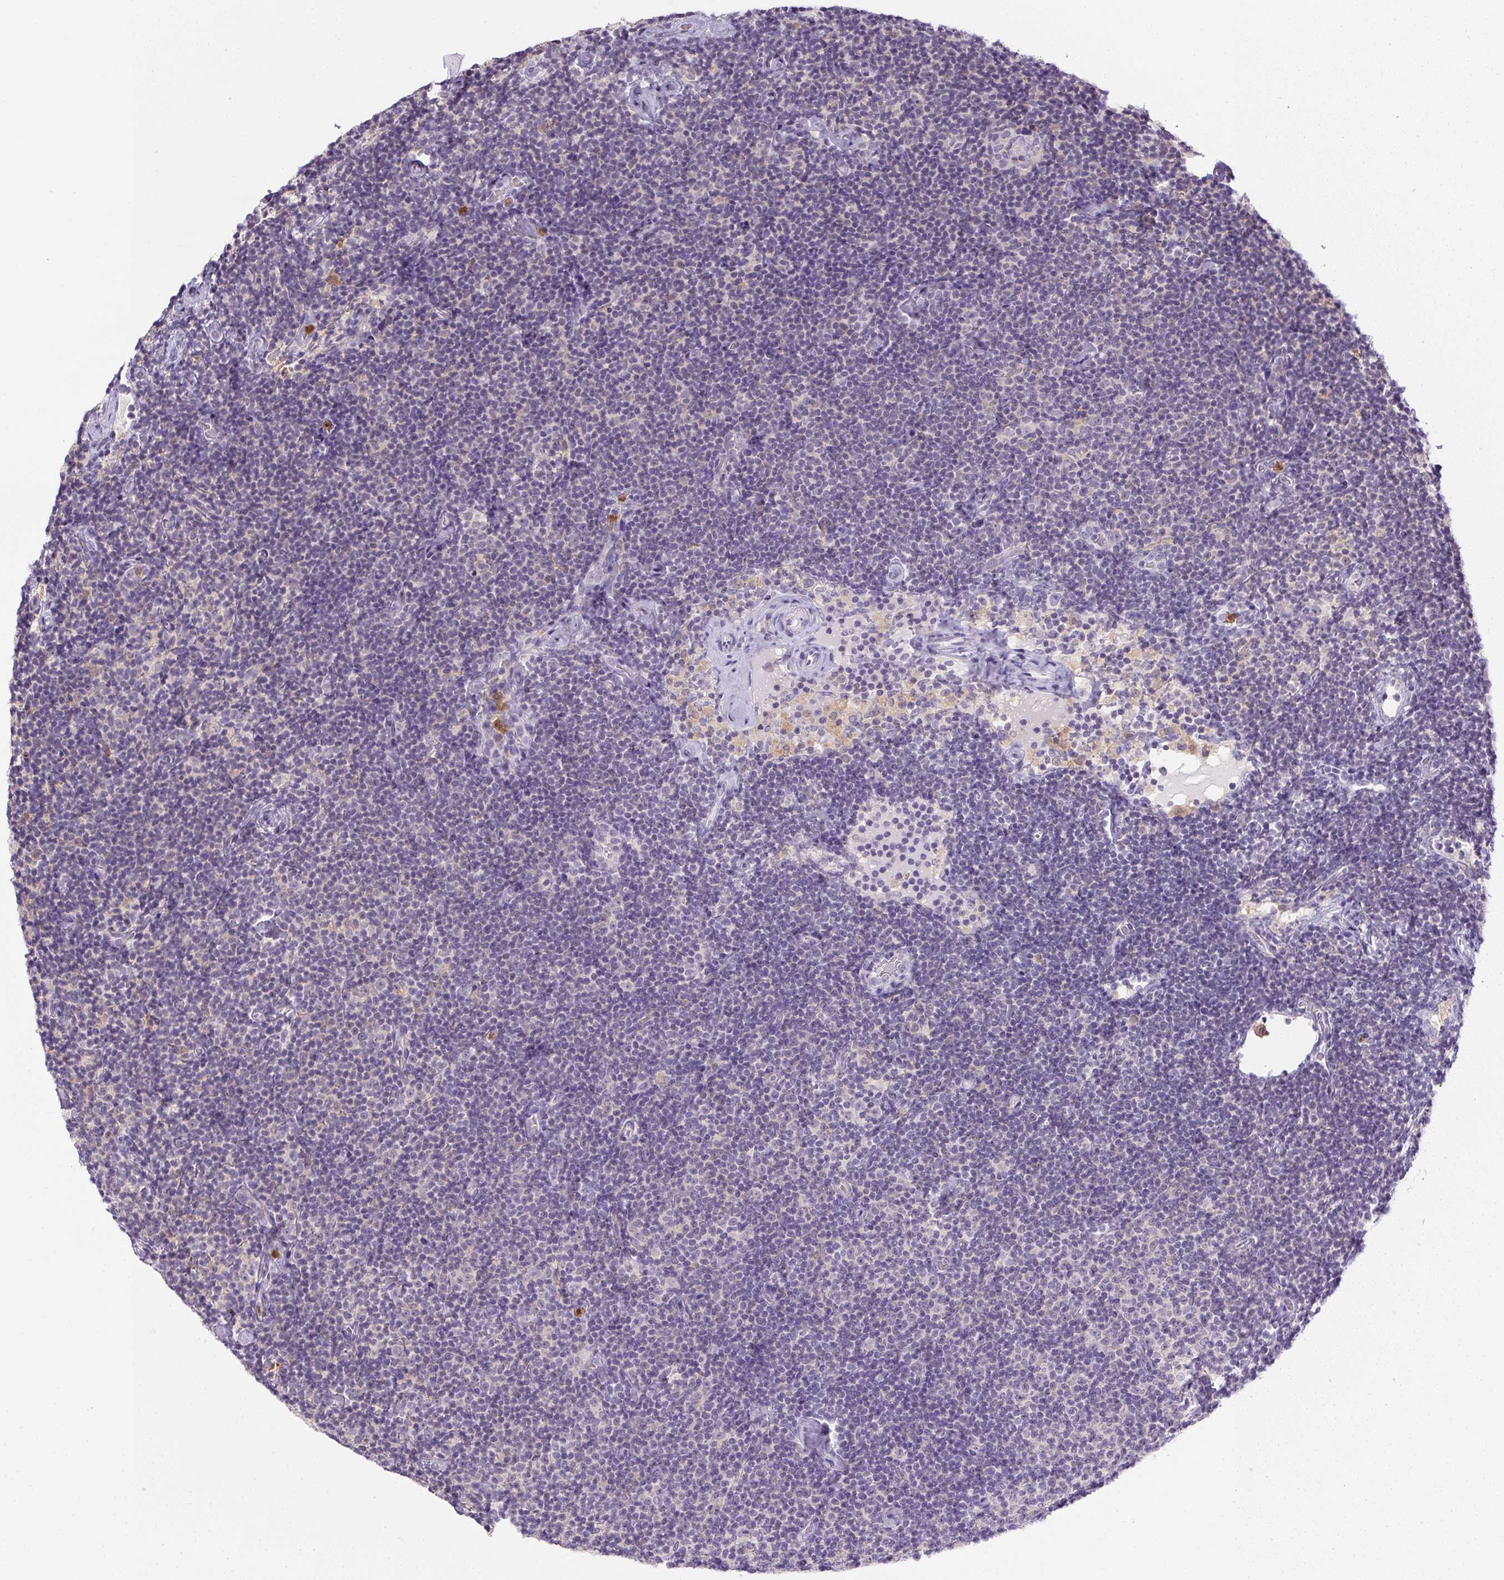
{"staining": {"intensity": "negative", "quantity": "none", "location": "none"}, "tissue": "lymphoma", "cell_type": "Tumor cells", "image_type": "cancer", "snomed": [{"axis": "morphology", "description": "Malignant lymphoma, non-Hodgkin's type, Low grade"}, {"axis": "topography", "description": "Lymph node"}], "caption": "This is an immunohistochemistry photomicrograph of human lymphoma. There is no staining in tumor cells.", "gene": "DNAJC5G", "patient": {"sex": "male", "age": 81}}